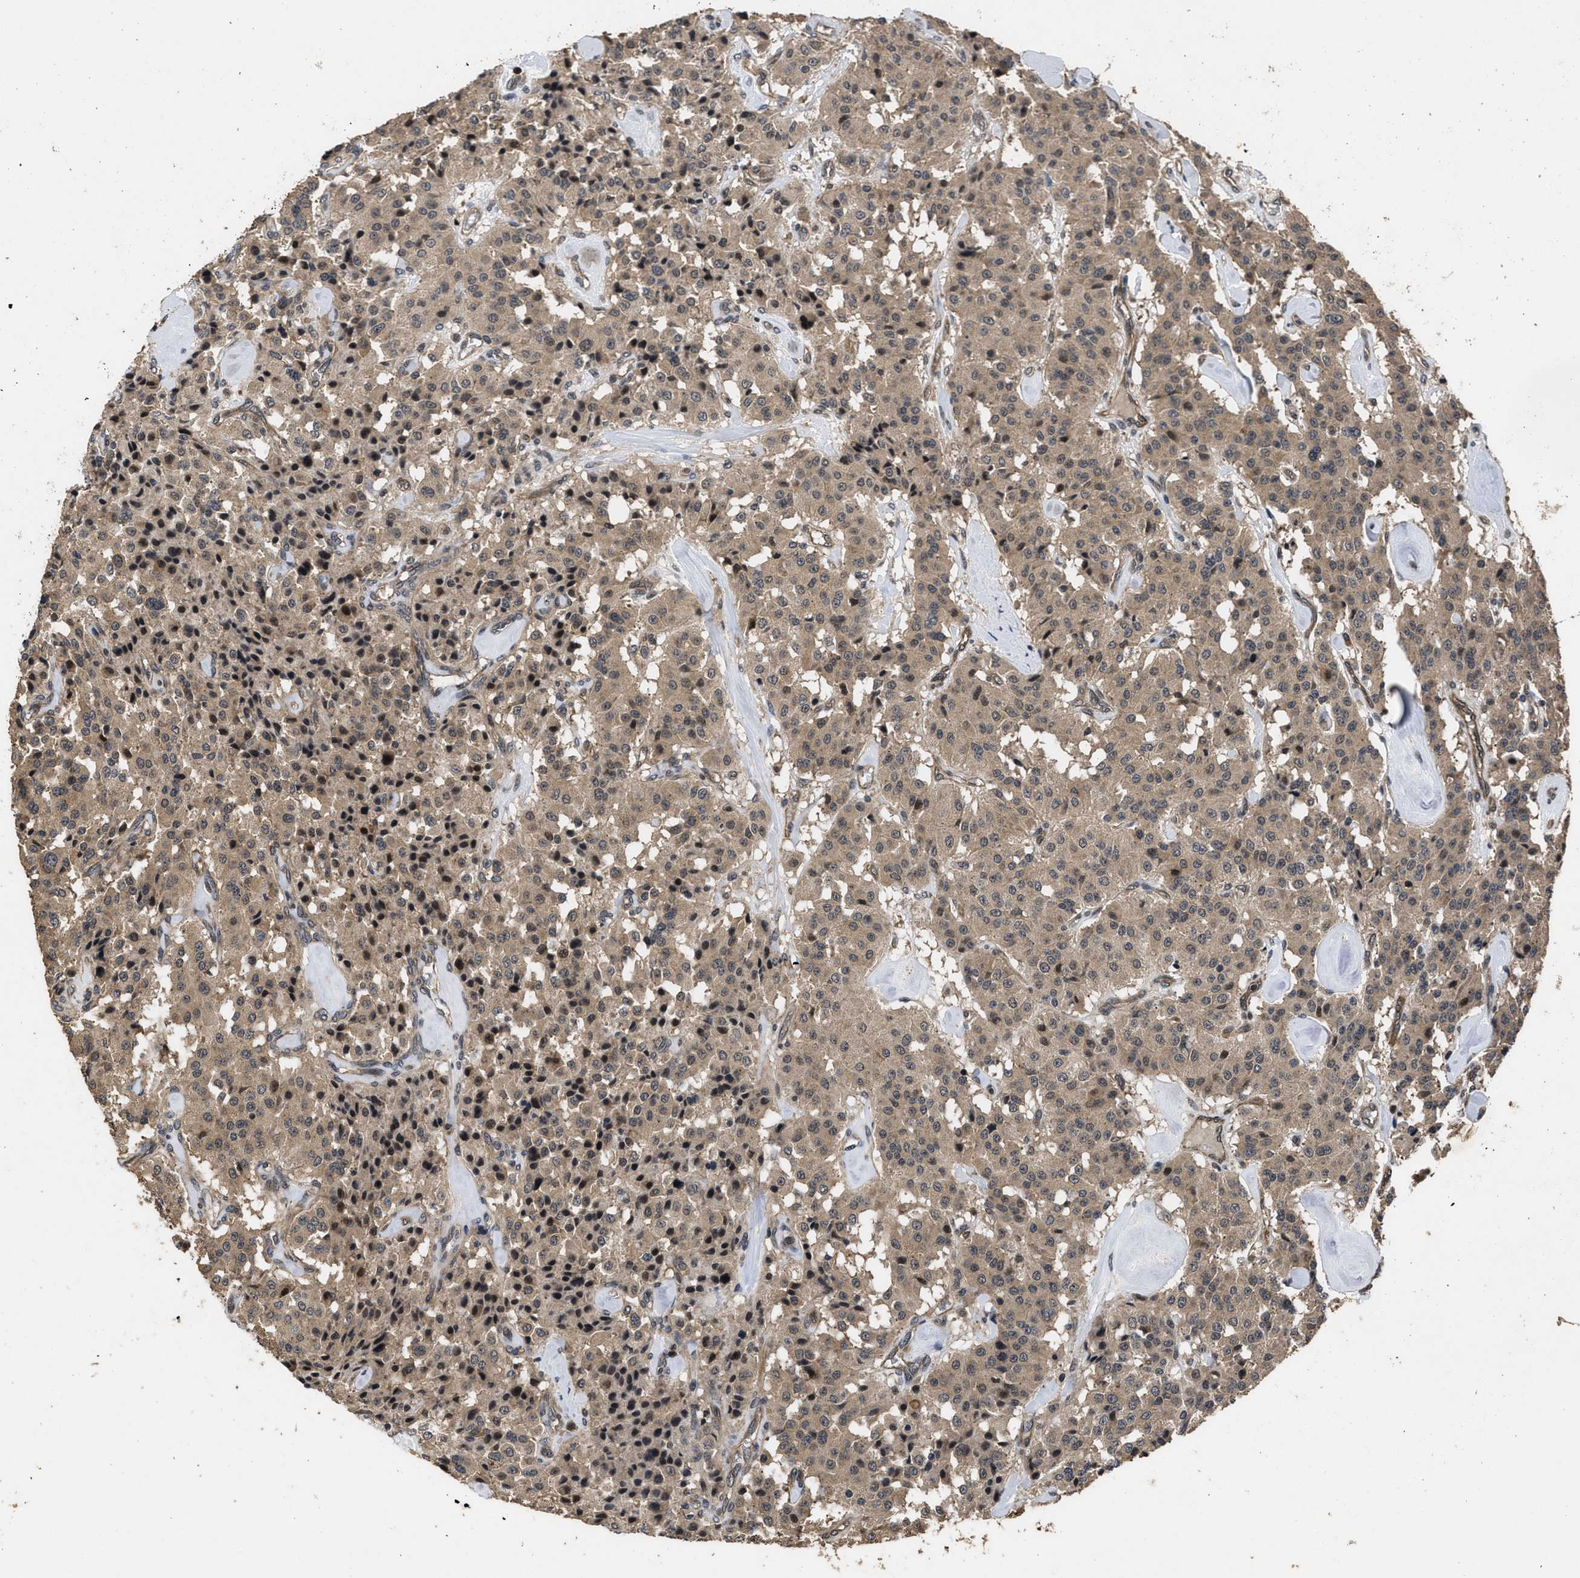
{"staining": {"intensity": "moderate", "quantity": ">75%", "location": "cytoplasmic/membranous"}, "tissue": "carcinoid", "cell_type": "Tumor cells", "image_type": "cancer", "snomed": [{"axis": "morphology", "description": "Carcinoid, malignant, NOS"}, {"axis": "topography", "description": "Lung"}], "caption": "Immunohistochemistry (IHC) staining of carcinoid, which exhibits medium levels of moderate cytoplasmic/membranous positivity in about >75% of tumor cells indicating moderate cytoplasmic/membranous protein expression. The staining was performed using DAB (brown) for protein detection and nuclei were counterstained in hematoxylin (blue).", "gene": "DNAJC14", "patient": {"sex": "male", "age": 30}}